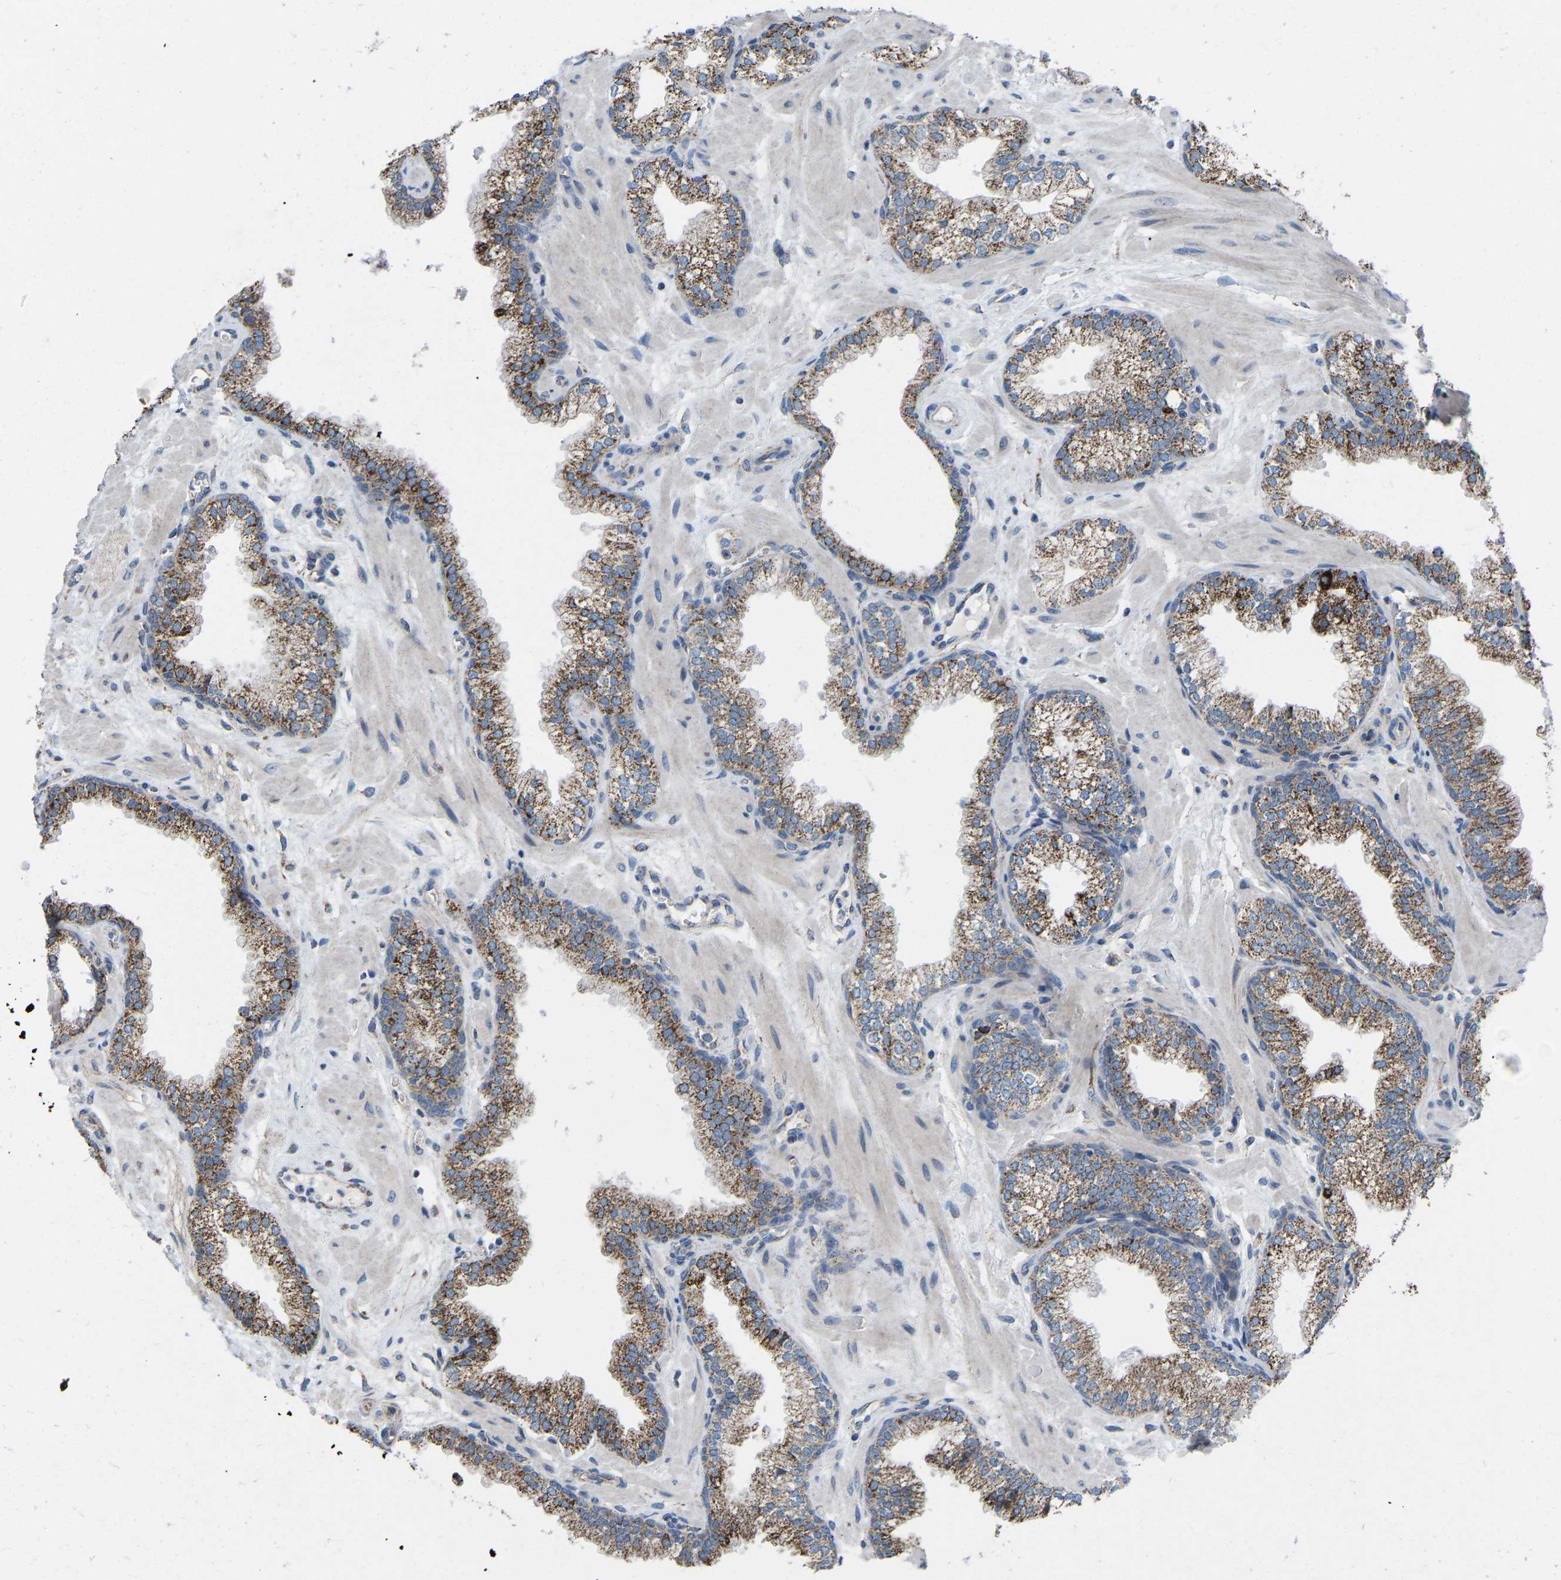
{"staining": {"intensity": "moderate", "quantity": ">75%", "location": "cytoplasmic/membranous"}, "tissue": "prostate", "cell_type": "Glandular cells", "image_type": "normal", "snomed": [{"axis": "morphology", "description": "Normal tissue, NOS"}, {"axis": "morphology", "description": "Urothelial carcinoma, Low grade"}, {"axis": "topography", "description": "Urinary bladder"}, {"axis": "topography", "description": "Prostate"}], "caption": "Protein expression analysis of normal human prostate reveals moderate cytoplasmic/membranous expression in approximately >75% of glandular cells. (DAB IHC with brightfield microscopy, high magnification).", "gene": "BCL10", "patient": {"sex": "male", "age": 60}}